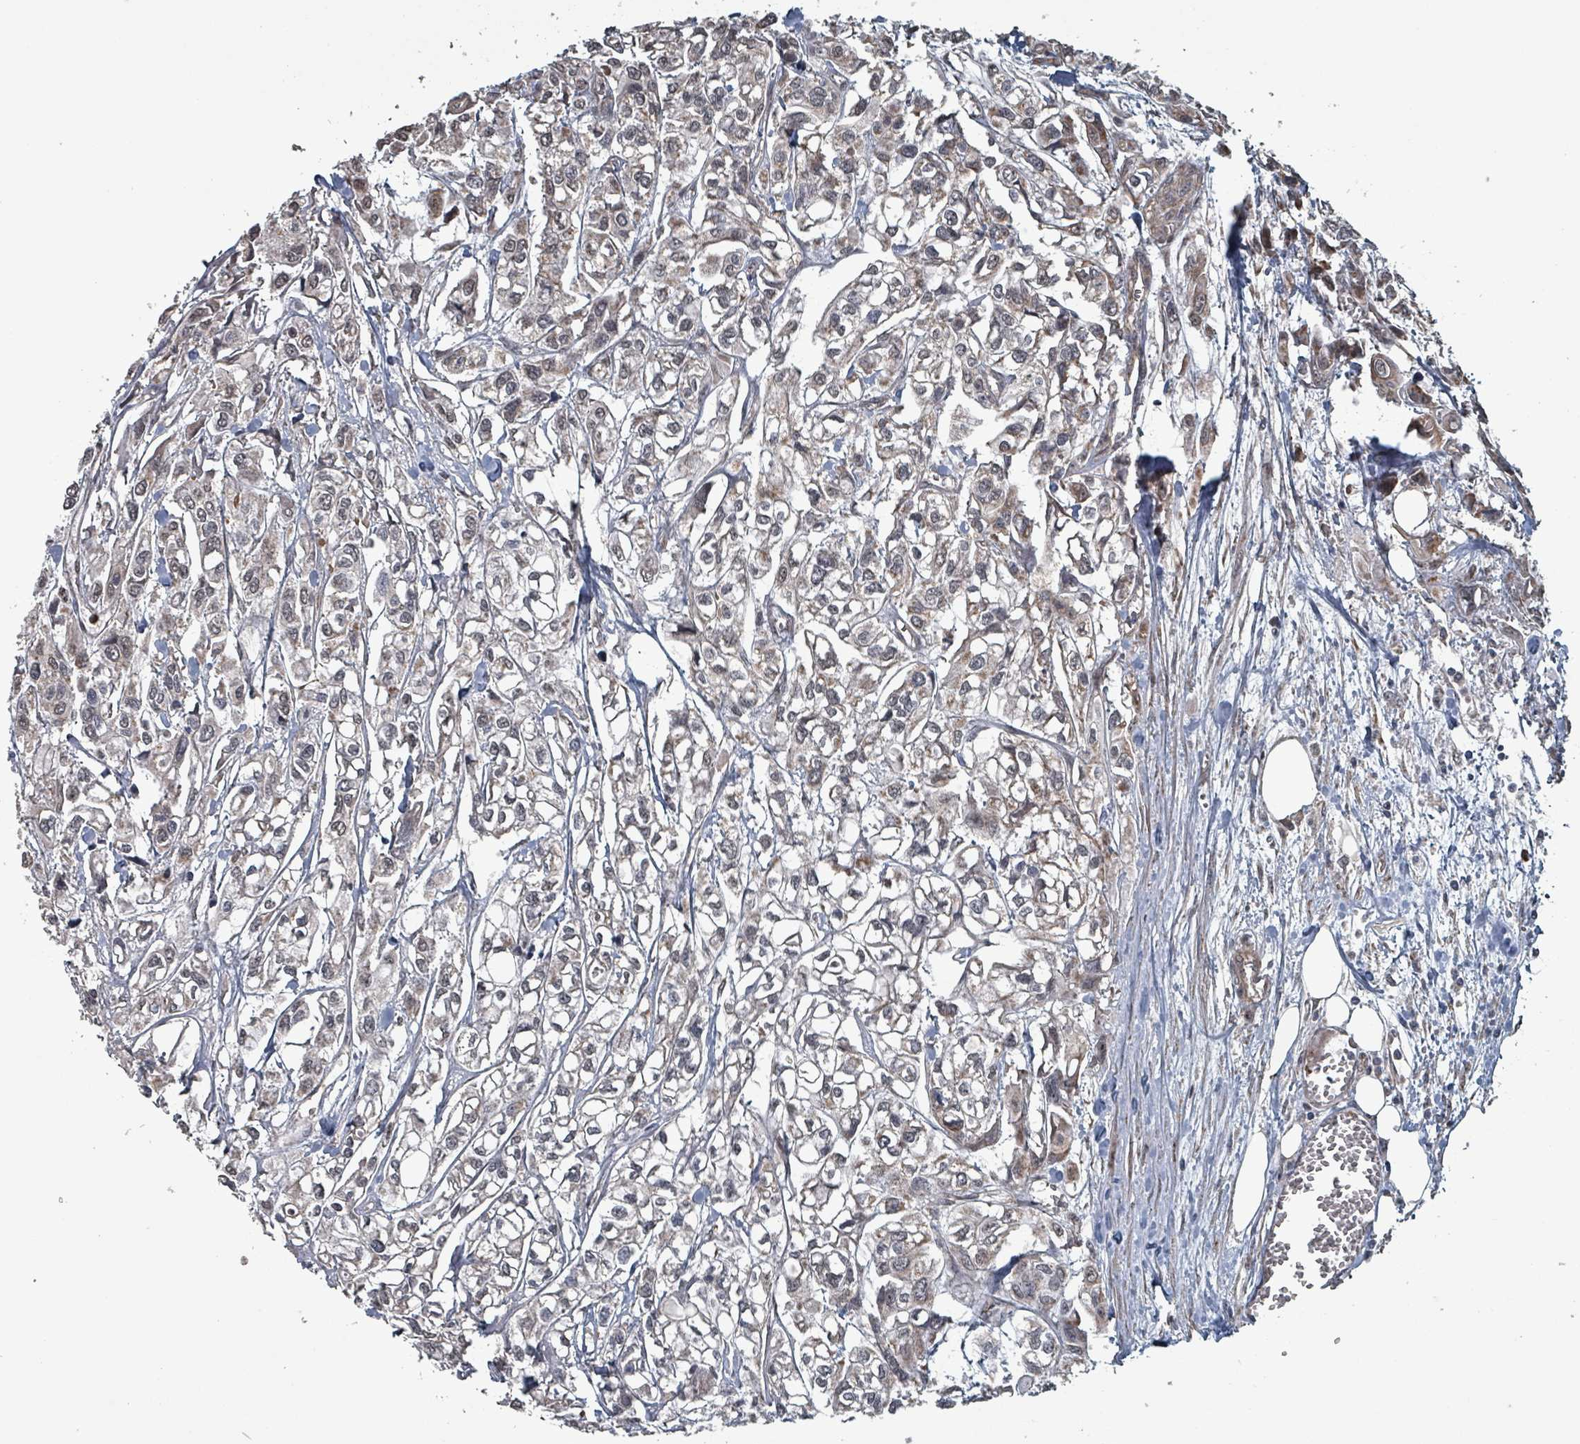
{"staining": {"intensity": "weak", "quantity": "<25%", "location": "cytoplasmic/membranous"}, "tissue": "urothelial cancer", "cell_type": "Tumor cells", "image_type": "cancer", "snomed": [{"axis": "morphology", "description": "Urothelial carcinoma, High grade"}, {"axis": "topography", "description": "Urinary bladder"}], "caption": "Tumor cells are negative for brown protein staining in high-grade urothelial carcinoma.", "gene": "MRPL4", "patient": {"sex": "male", "age": 67}}